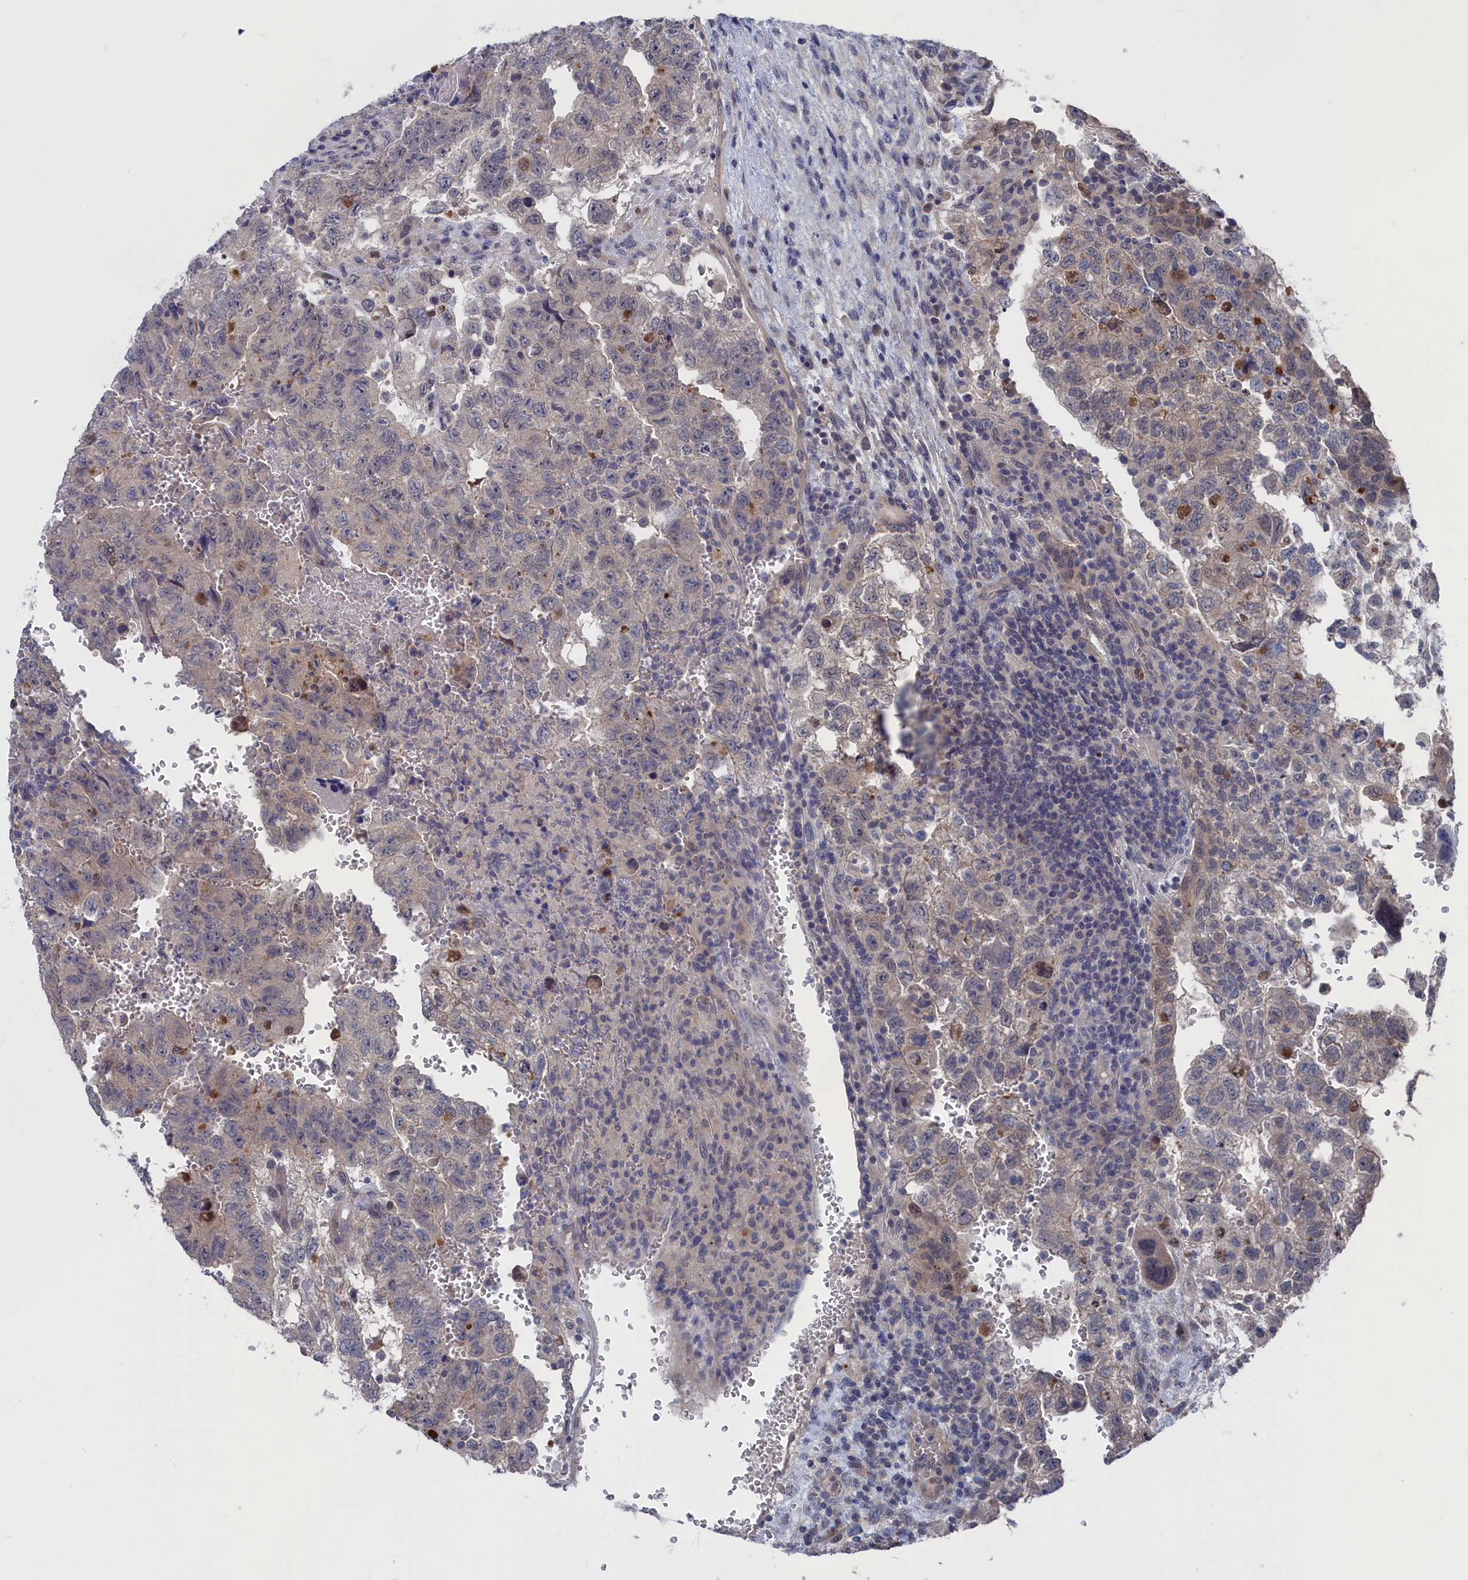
{"staining": {"intensity": "weak", "quantity": "<25%", "location": "cytoplasmic/membranous,nuclear"}, "tissue": "testis cancer", "cell_type": "Tumor cells", "image_type": "cancer", "snomed": [{"axis": "morphology", "description": "Carcinoma, Embryonal, NOS"}, {"axis": "topography", "description": "Testis"}], "caption": "Immunohistochemical staining of human testis embryonal carcinoma demonstrates no significant positivity in tumor cells. (DAB immunohistochemistry (IHC) visualized using brightfield microscopy, high magnification).", "gene": "NUTF2", "patient": {"sex": "male", "age": 36}}